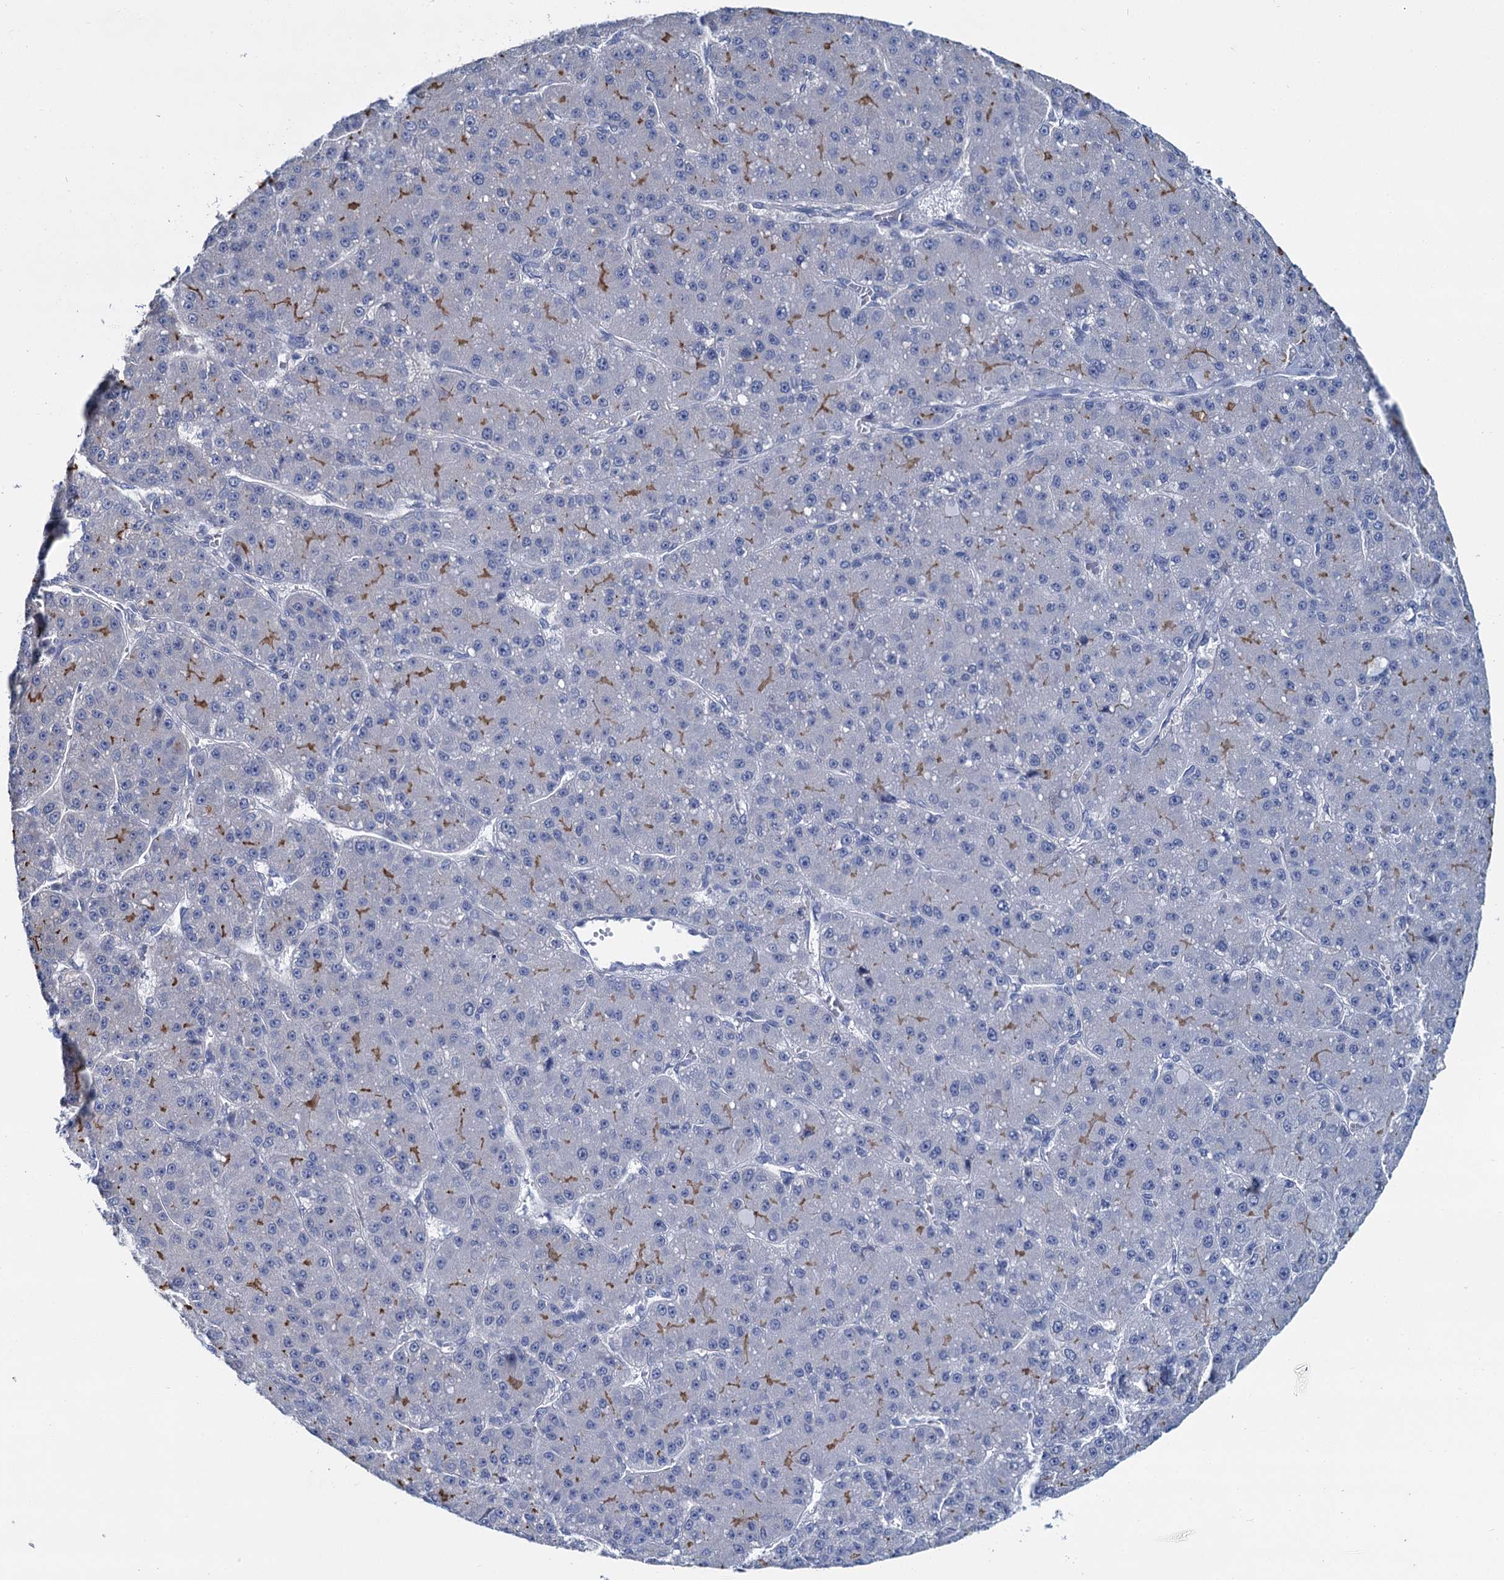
{"staining": {"intensity": "negative", "quantity": "none", "location": "none"}, "tissue": "liver cancer", "cell_type": "Tumor cells", "image_type": "cancer", "snomed": [{"axis": "morphology", "description": "Carcinoma, Hepatocellular, NOS"}, {"axis": "topography", "description": "Liver"}], "caption": "IHC micrograph of neoplastic tissue: human hepatocellular carcinoma (liver) stained with DAB reveals no significant protein expression in tumor cells. (DAB (3,3'-diaminobenzidine) IHC with hematoxylin counter stain).", "gene": "MIOX", "patient": {"sex": "male", "age": 67}}